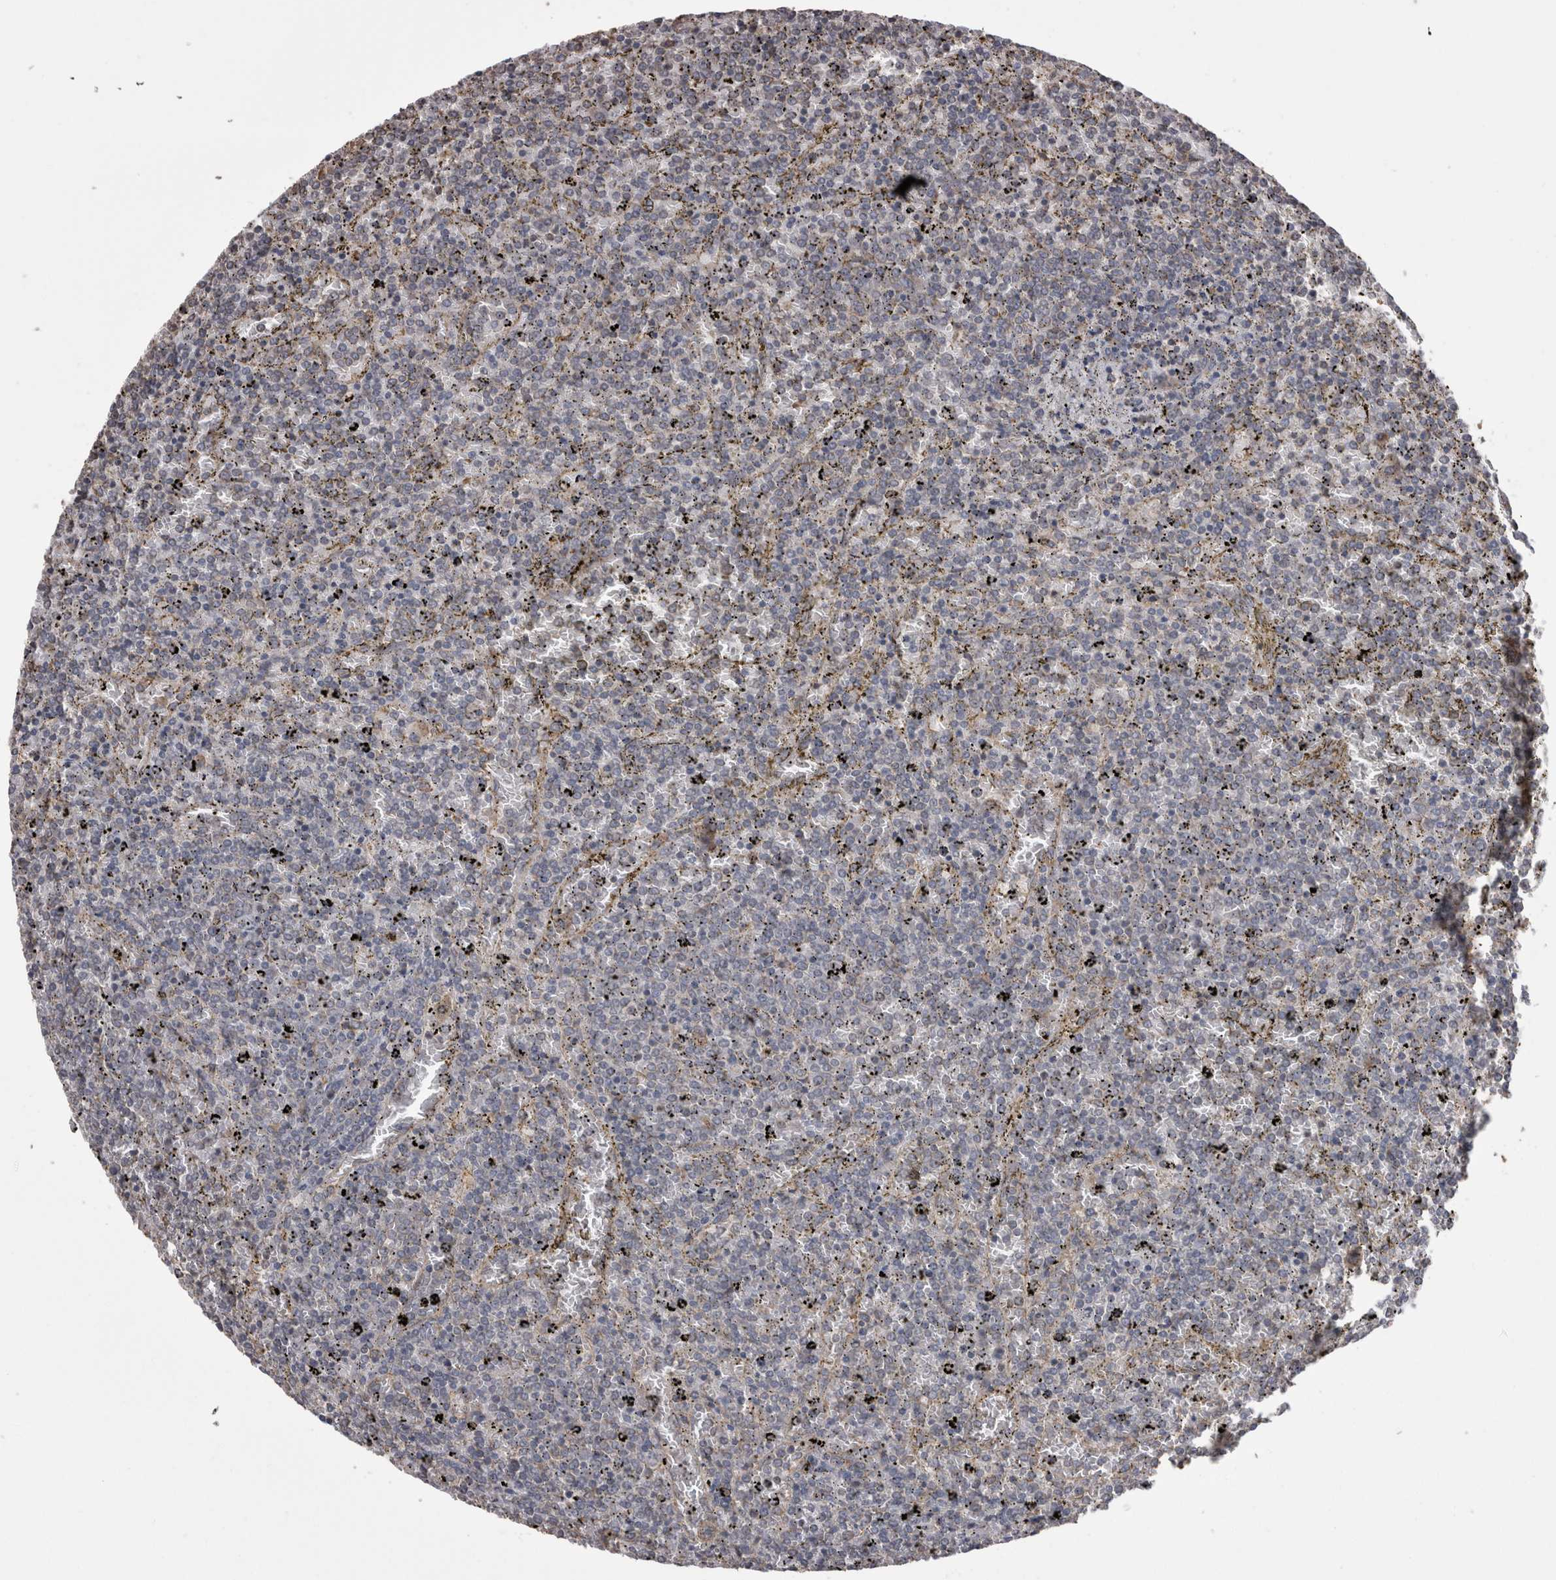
{"staining": {"intensity": "negative", "quantity": "none", "location": "none"}, "tissue": "lymphoma", "cell_type": "Tumor cells", "image_type": "cancer", "snomed": [{"axis": "morphology", "description": "Malignant lymphoma, non-Hodgkin's type, Low grade"}, {"axis": "topography", "description": "Spleen"}], "caption": "Immunohistochemistry (IHC) image of neoplastic tissue: human low-grade malignant lymphoma, non-Hodgkin's type stained with DAB (3,3'-diaminobenzidine) displays no significant protein staining in tumor cells. (DAB (3,3'-diaminobenzidine) immunohistochemistry with hematoxylin counter stain).", "gene": "PON2", "patient": {"sex": "female", "age": 77}}